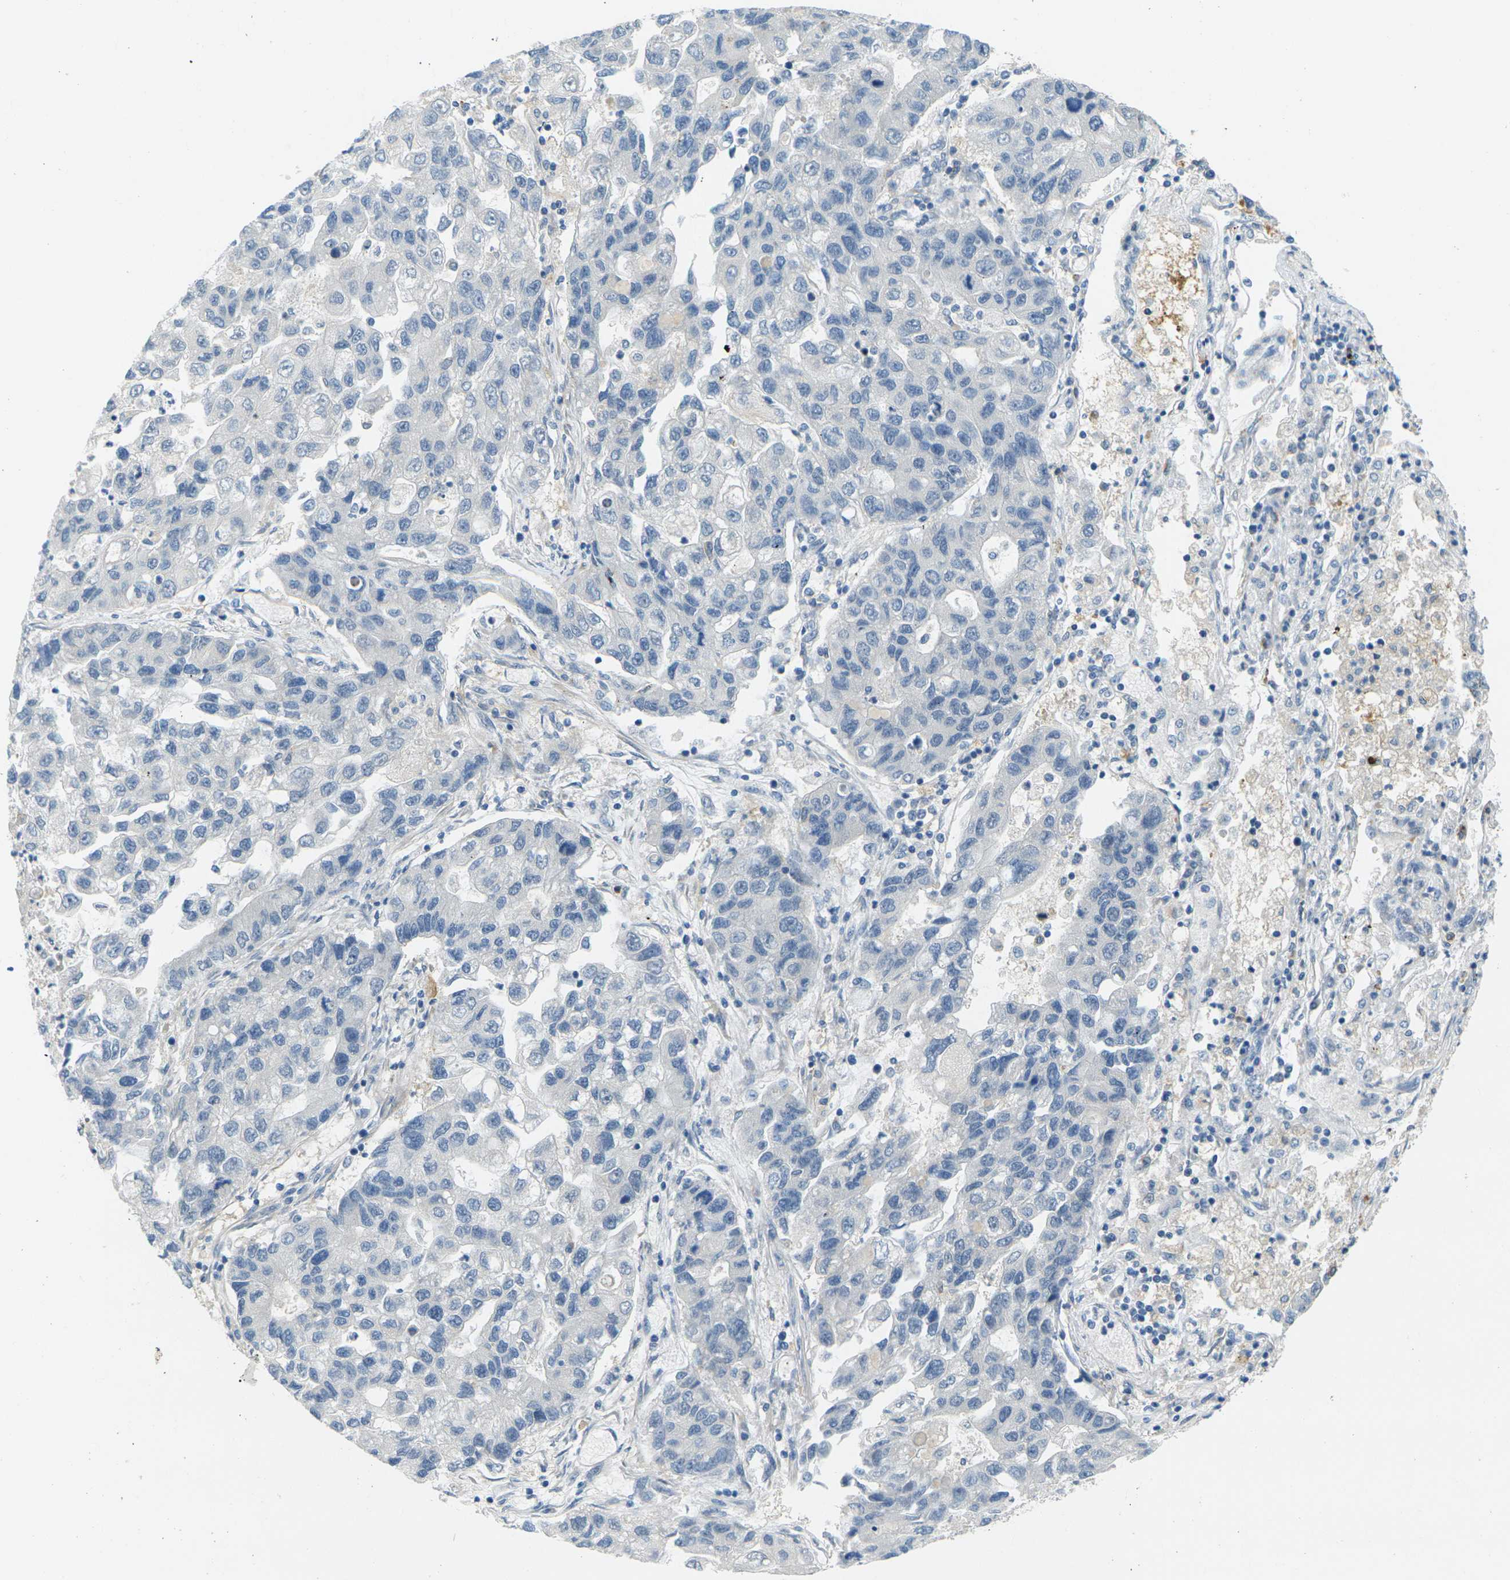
{"staining": {"intensity": "negative", "quantity": "none", "location": "none"}, "tissue": "lung cancer", "cell_type": "Tumor cells", "image_type": "cancer", "snomed": [{"axis": "morphology", "description": "Adenocarcinoma, NOS"}, {"axis": "topography", "description": "Lung"}], "caption": "The micrograph demonstrates no significant positivity in tumor cells of adenocarcinoma (lung).", "gene": "CYP2C8", "patient": {"sex": "female", "age": 51}}